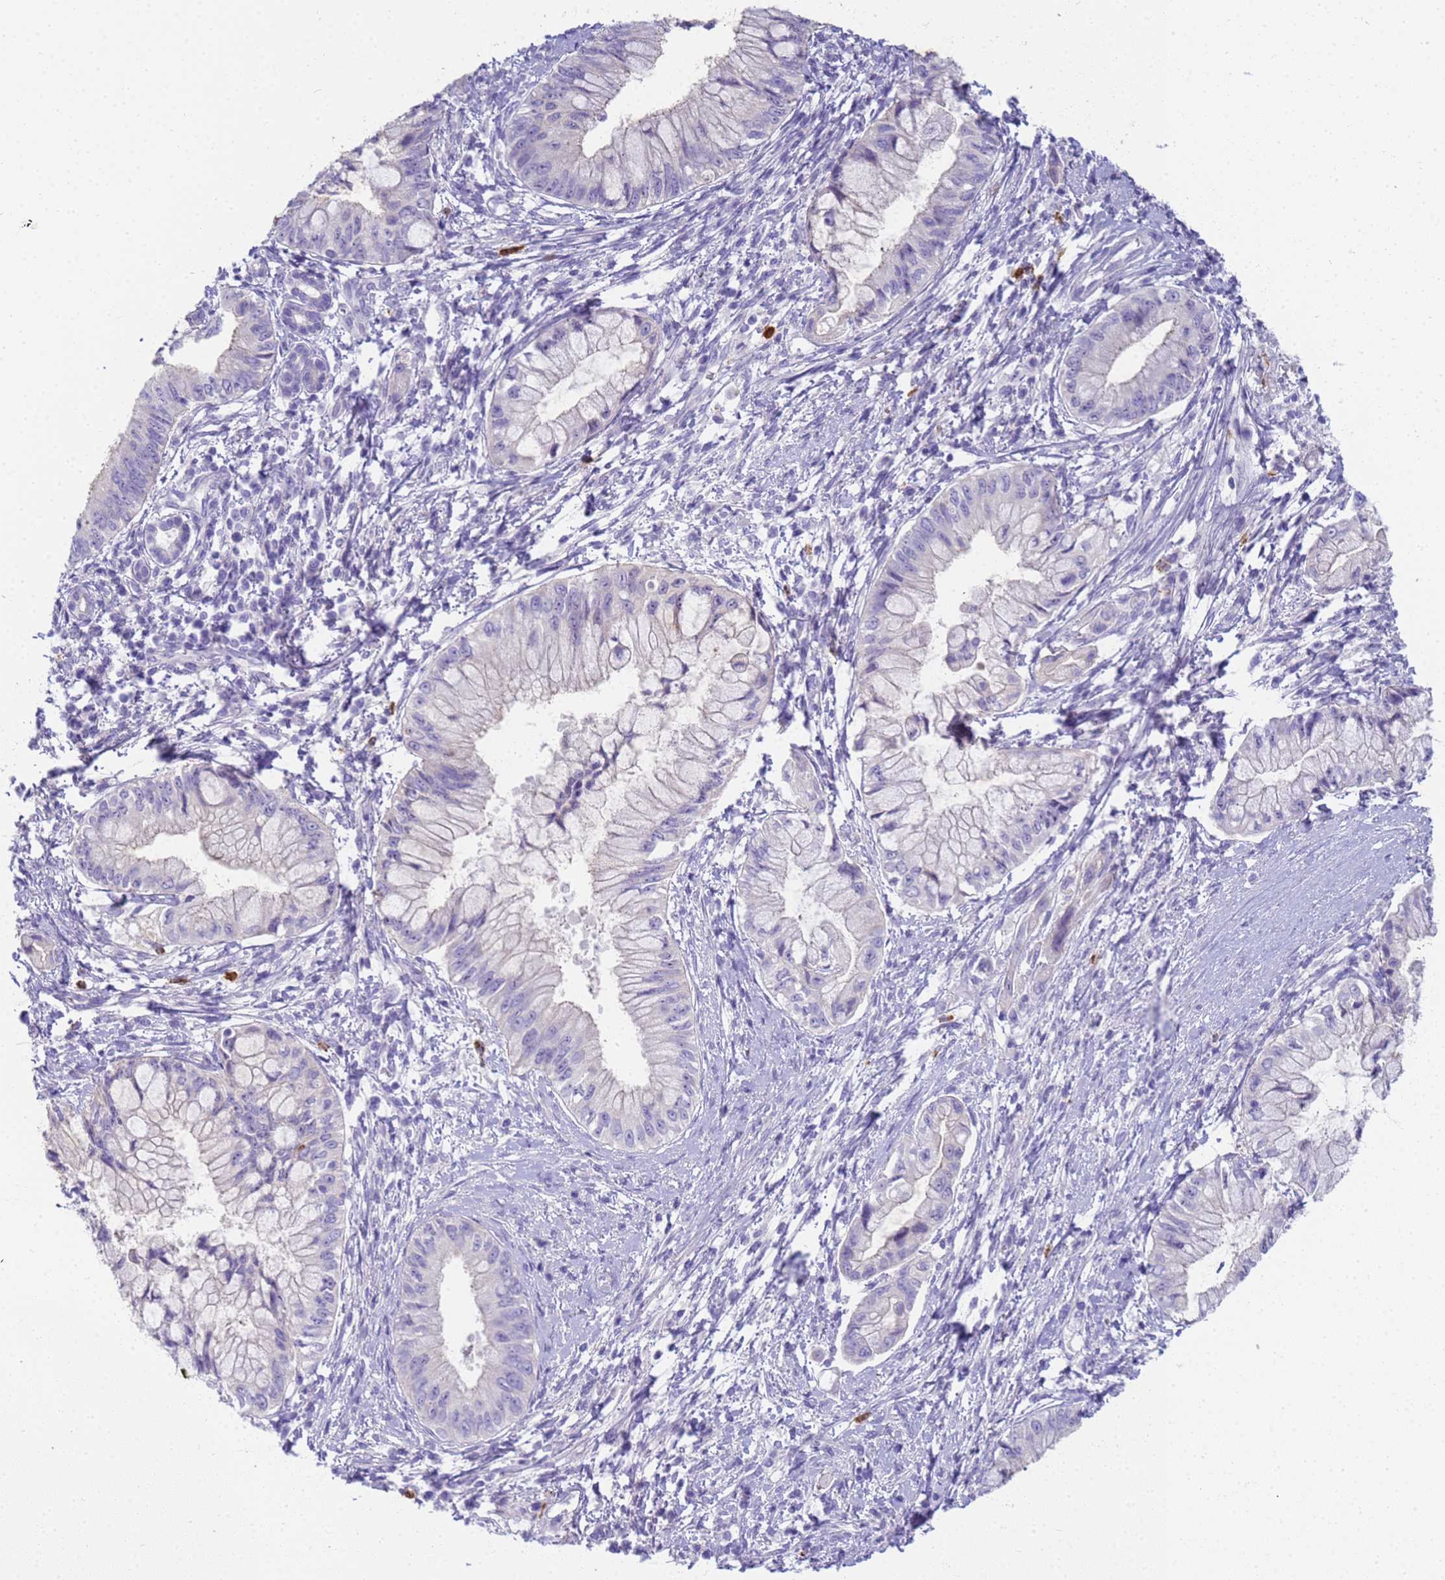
{"staining": {"intensity": "negative", "quantity": "none", "location": "none"}, "tissue": "pancreatic cancer", "cell_type": "Tumor cells", "image_type": "cancer", "snomed": [{"axis": "morphology", "description": "Adenocarcinoma, NOS"}, {"axis": "topography", "description": "Pancreas"}], "caption": "Tumor cells are negative for protein expression in human adenocarcinoma (pancreatic).", "gene": "RNASE2", "patient": {"sex": "male", "age": 48}}